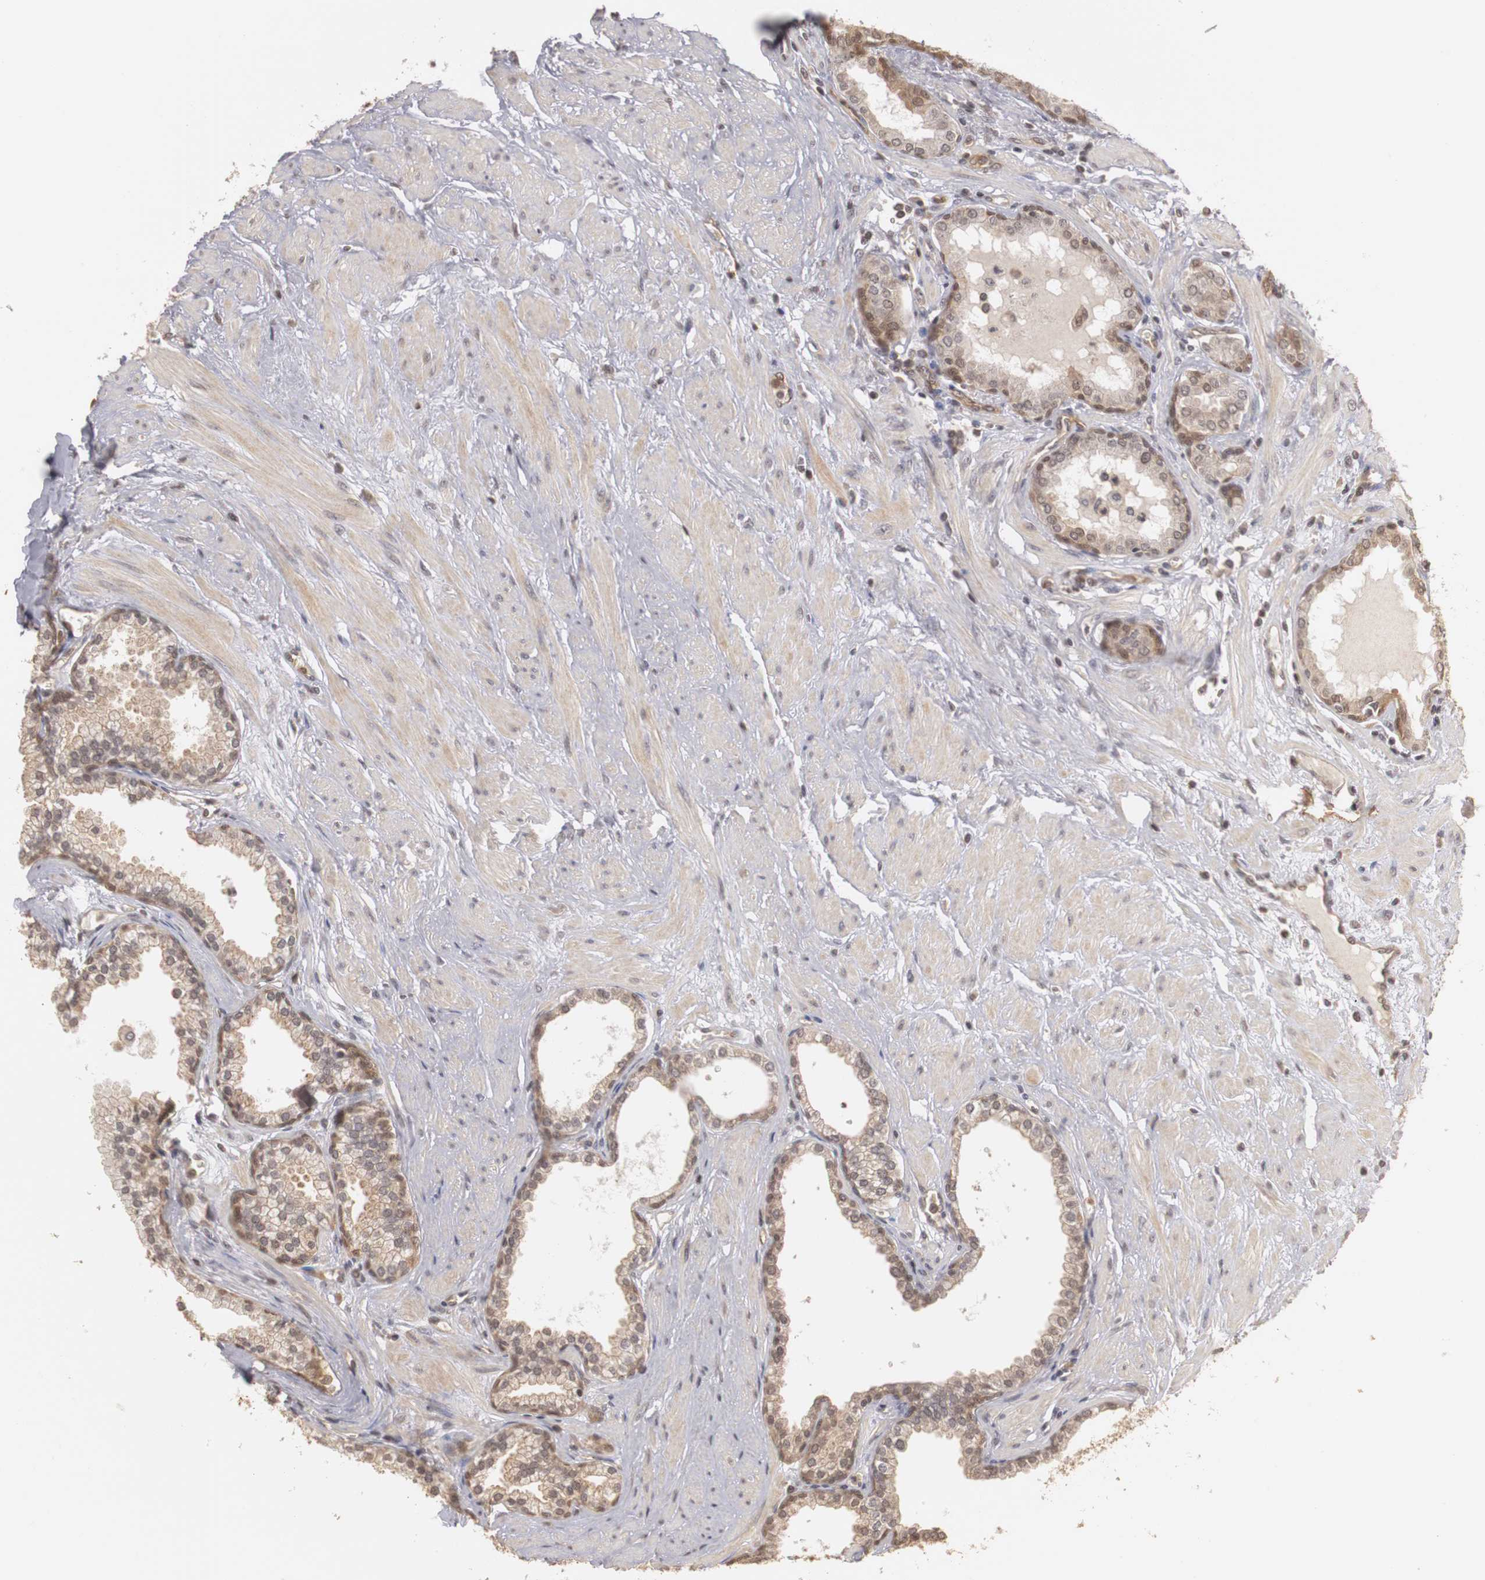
{"staining": {"intensity": "weak", "quantity": "25%-75%", "location": "cytoplasmic/membranous,nuclear"}, "tissue": "prostate", "cell_type": "Glandular cells", "image_type": "normal", "snomed": [{"axis": "morphology", "description": "Normal tissue, NOS"}, {"axis": "topography", "description": "Prostate"}], "caption": "Immunohistochemical staining of benign human prostate demonstrates weak cytoplasmic/membranous,nuclear protein staining in approximately 25%-75% of glandular cells.", "gene": "PLEKHA1", "patient": {"sex": "male", "age": 64}}